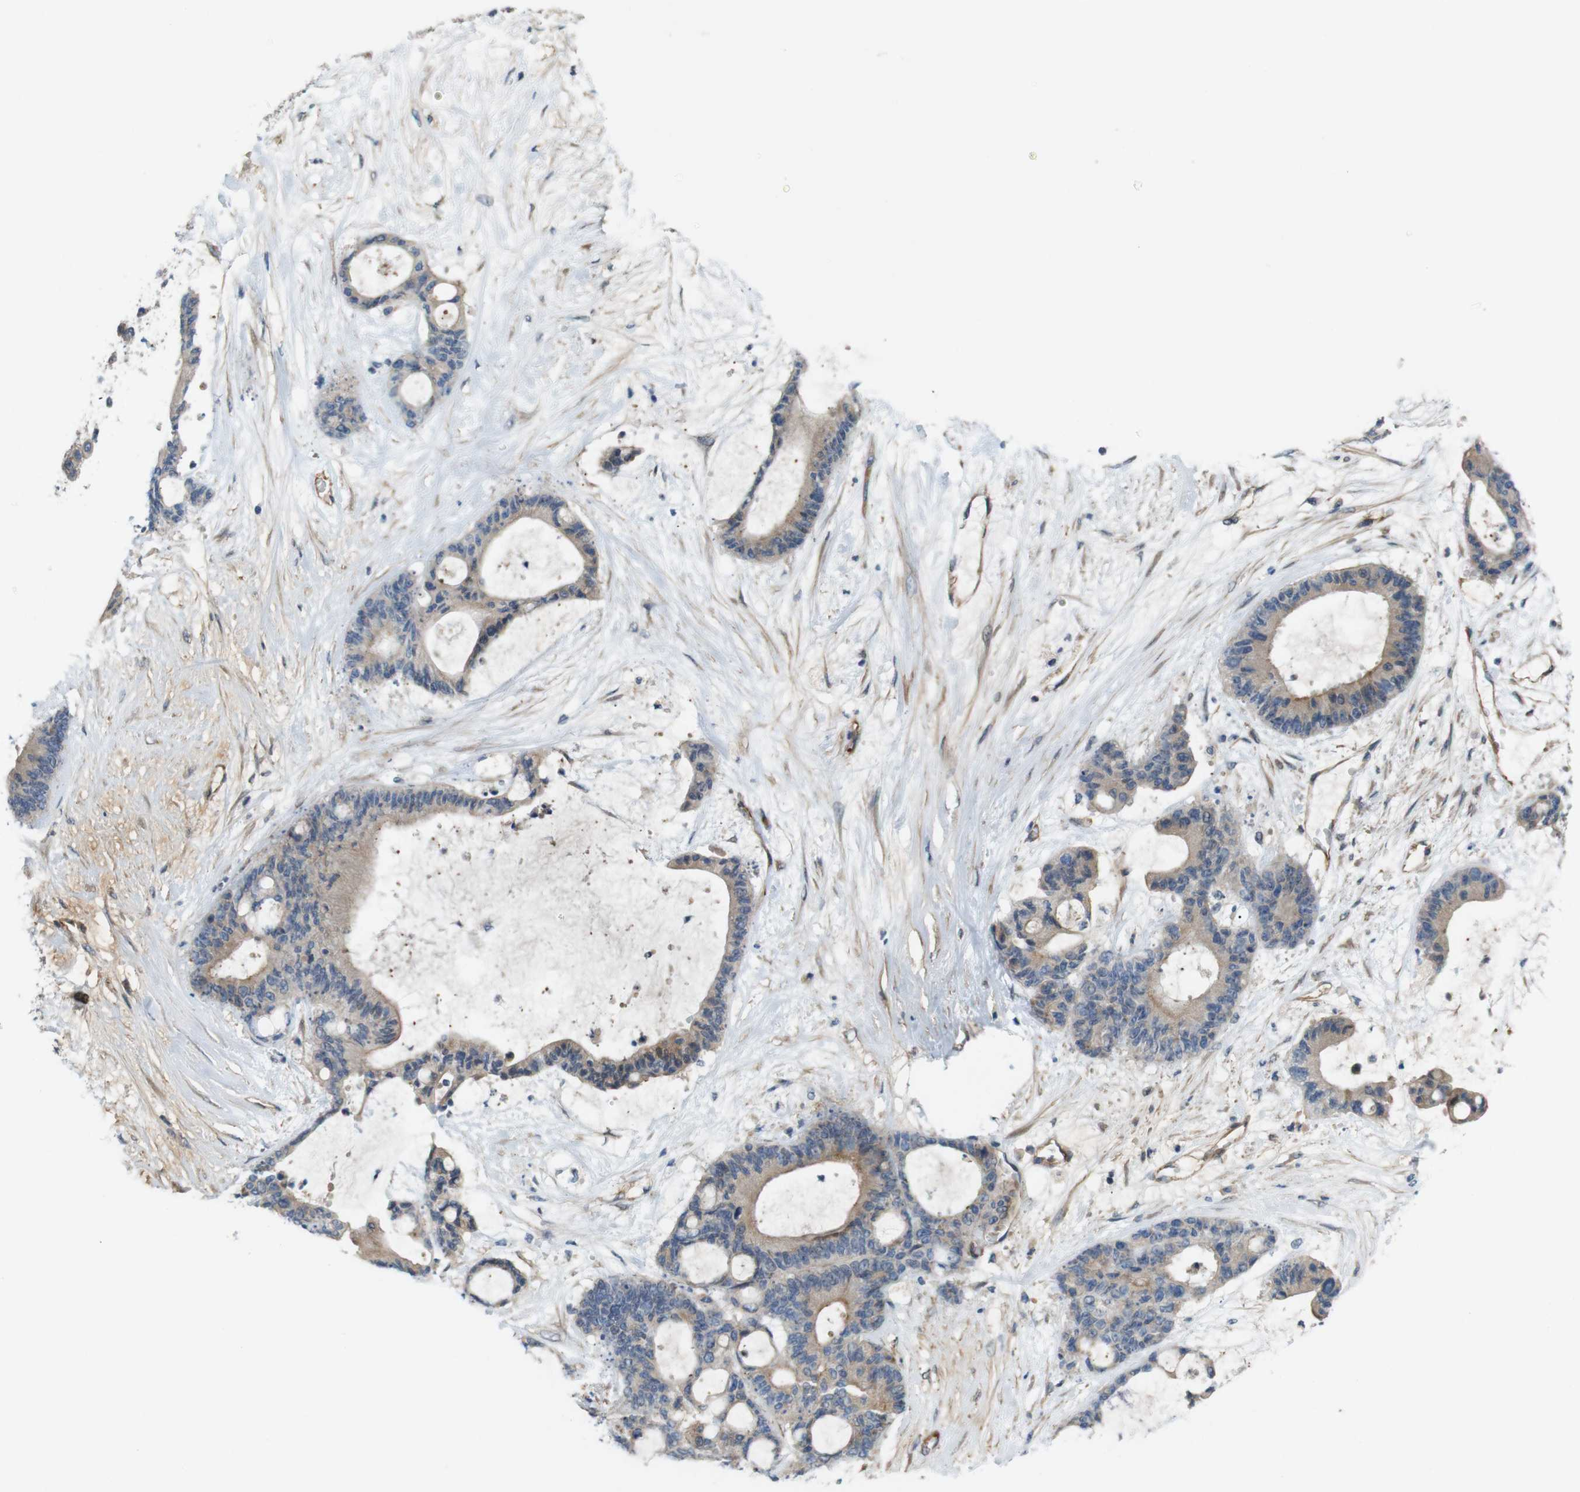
{"staining": {"intensity": "weak", "quantity": ">75%", "location": "cytoplasmic/membranous"}, "tissue": "liver cancer", "cell_type": "Tumor cells", "image_type": "cancer", "snomed": [{"axis": "morphology", "description": "Cholangiocarcinoma"}, {"axis": "topography", "description": "Liver"}], "caption": "IHC of human liver cholangiocarcinoma exhibits low levels of weak cytoplasmic/membranous positivity in approximately >75% of tumor cells.", "gene": "BVES", "patient": {"sex": "female", "age": 73}}